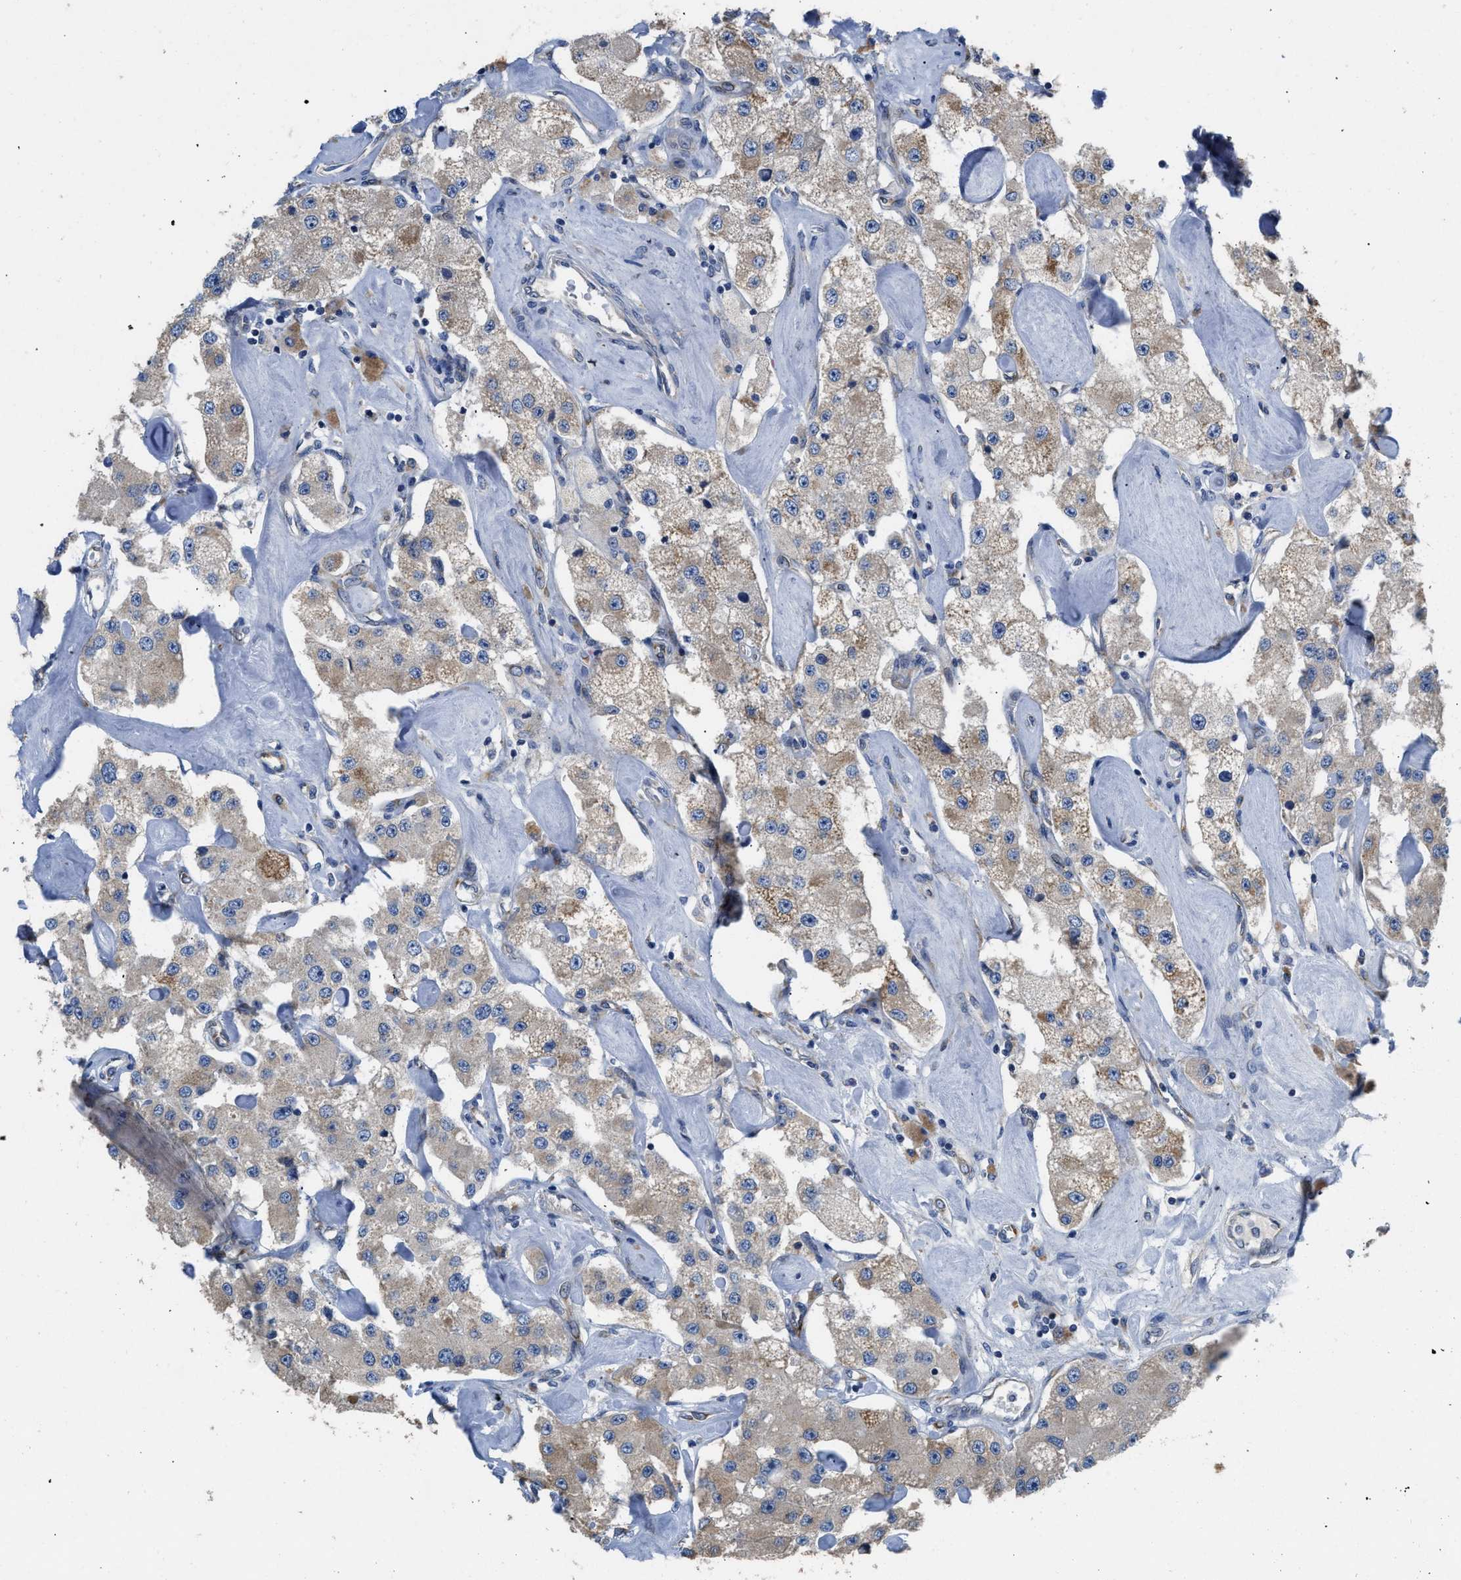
{"staining": {"intensity": "weak", "quantity": "25%-75%", "location": "cytoplasmic/membranous"}, "tissue": "carcinoid", "cell_type": "Tumor cells", "image_type": "cancer", "snomed": [{"axis": "morphology", "description": "Carcinoid, malignant, NOS"}, {"axis": "topography", "description": "Pancreas"}], "caption": "The immunohistochemical stain shows weak cytoplasmic/membranous expression in tumor cells of carcinoid tissue.", "gene": "GGCX", "patient": {"sex": "male", "age": 41}}